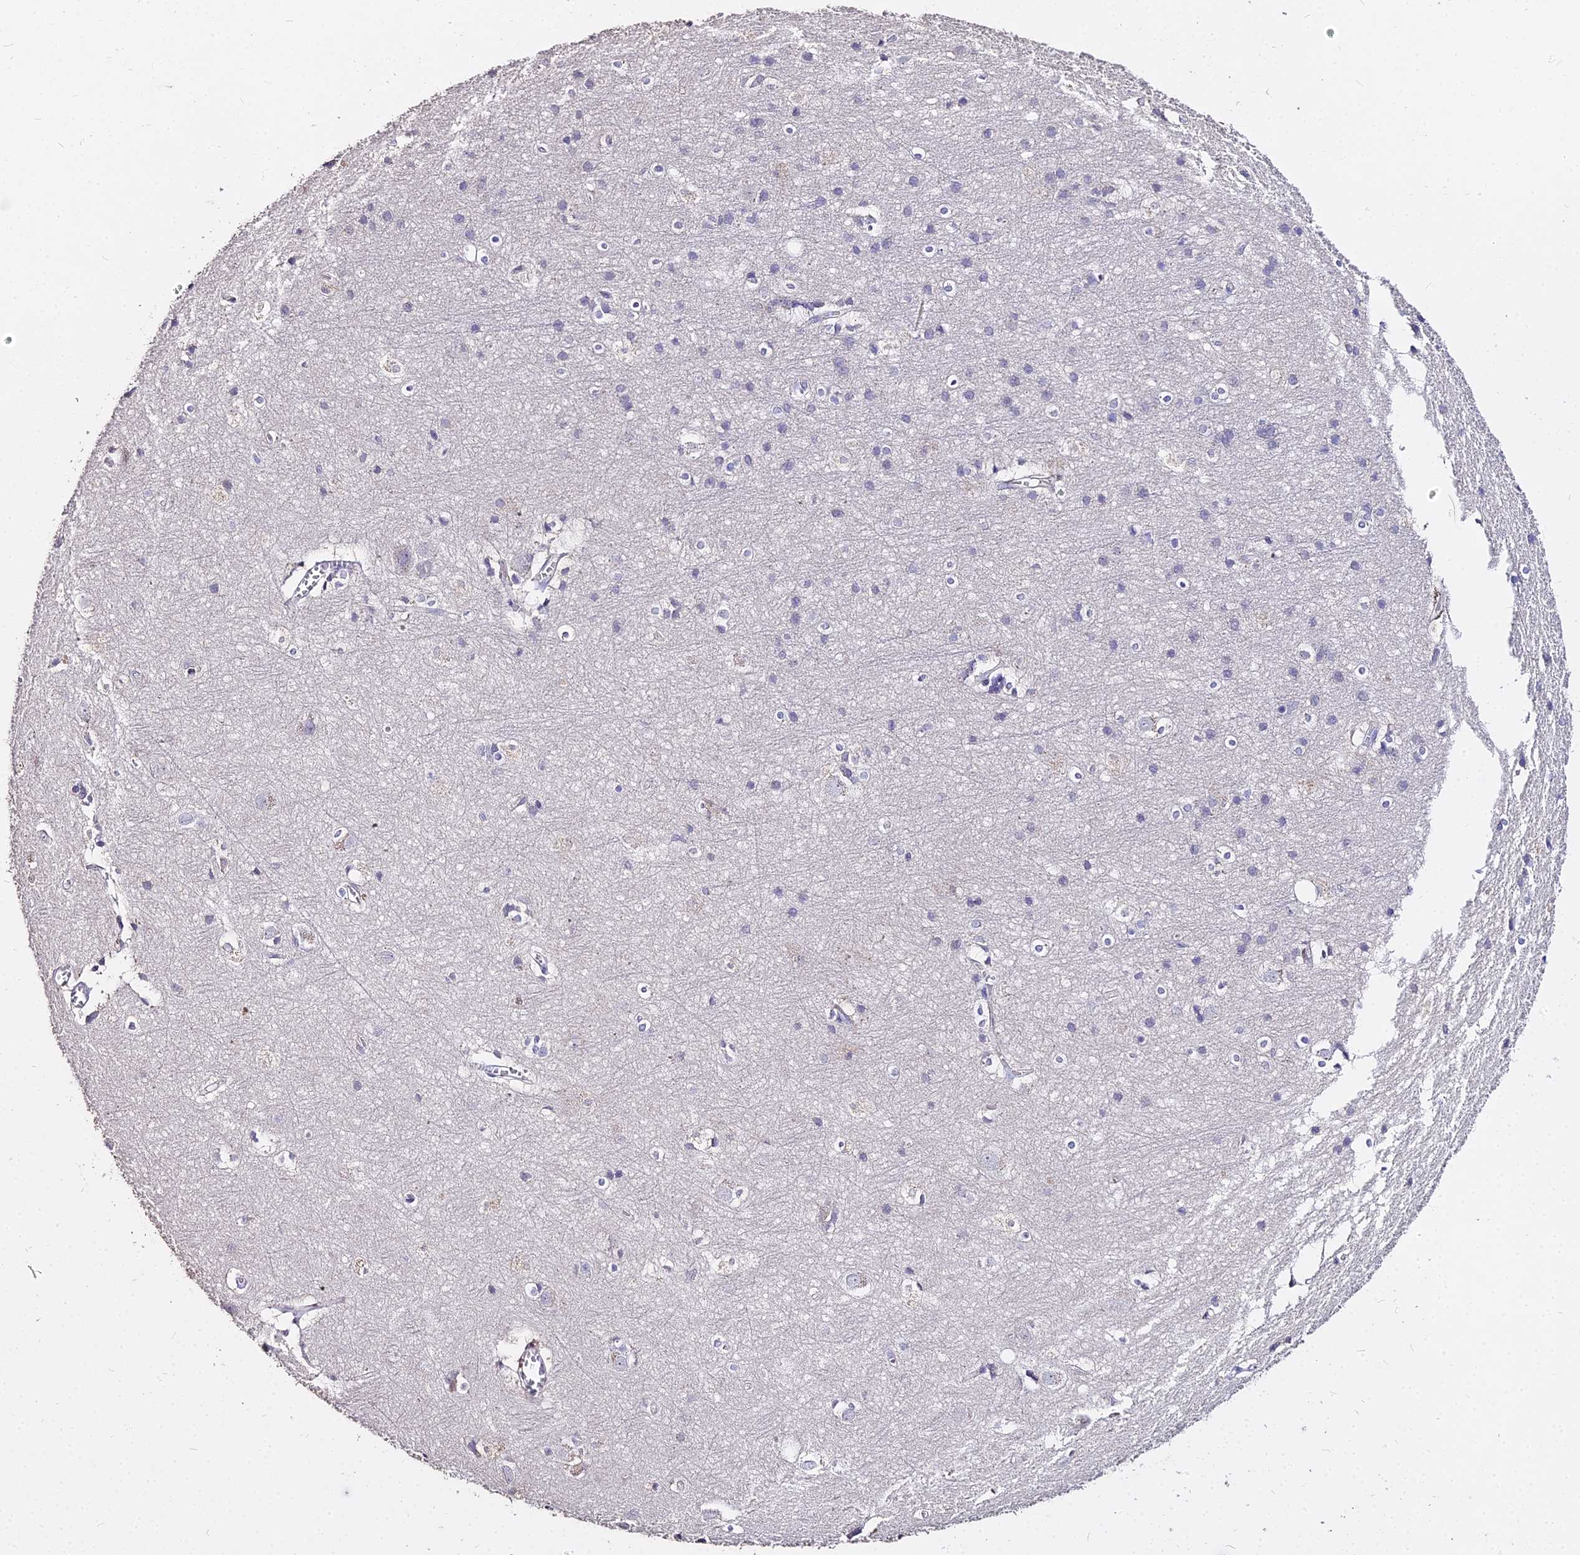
{"staining": {"intensity": "negative", "quantity": "none", "location": "none"}, "tissue": "cerebral cortex", "cell_type": "Endothelial cells", "image_type": "normal", "snomed": [{"axis": "morphology", "description": "Normal tissue, NOS"}, {"axis": "topography", "description": "Cerebral cortex"}], "caption": "Endothelial cells are negative for brown protein staining in unremarkable cerebral cortex. Brightfield microscopy of IHC stained with DAB (3,3'-diaminobenzidine) (brown) and hematoxylin (blue), captured at high magnification.", "gene": "GLYAT", "patient": {"sex": "male", "age": 54}}